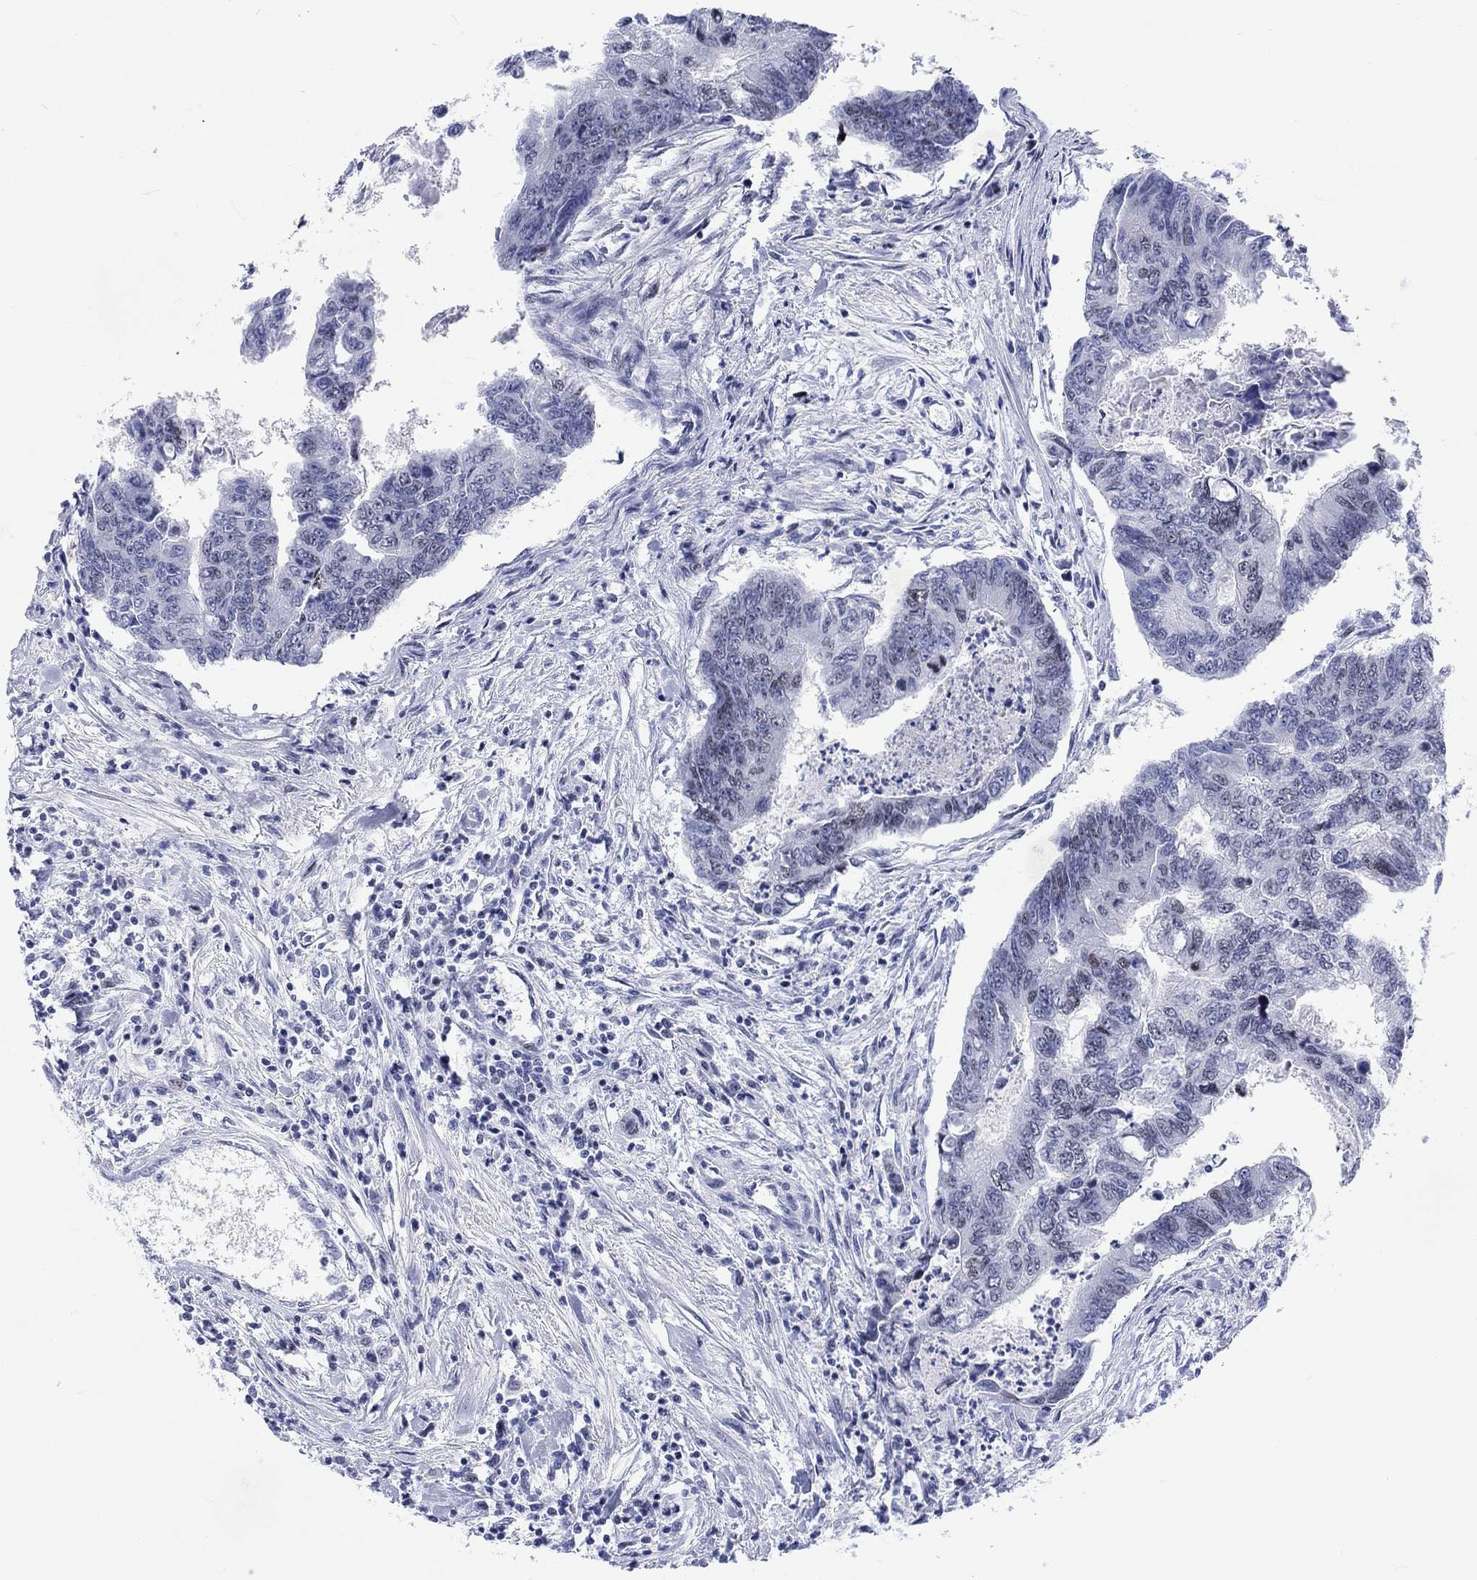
{"staining": {"intensity": "negative", "quantity": "none", "location": "none"}, "tissue": "colorectal cancer", "cell_type": "Tumor cells", "image_type": "cancer", "snomed": [{"axis": "morphology", "description": "Adenocarcinoma, NOS"}, {"axis": "topography", "description": "Colon"}], "caption": "Immunohistochemical staining of human colorectal cancer shows no significant staining in tumor cells.", "gene": "CDCA2", "patient": {"sex": "female", "age": 65}}